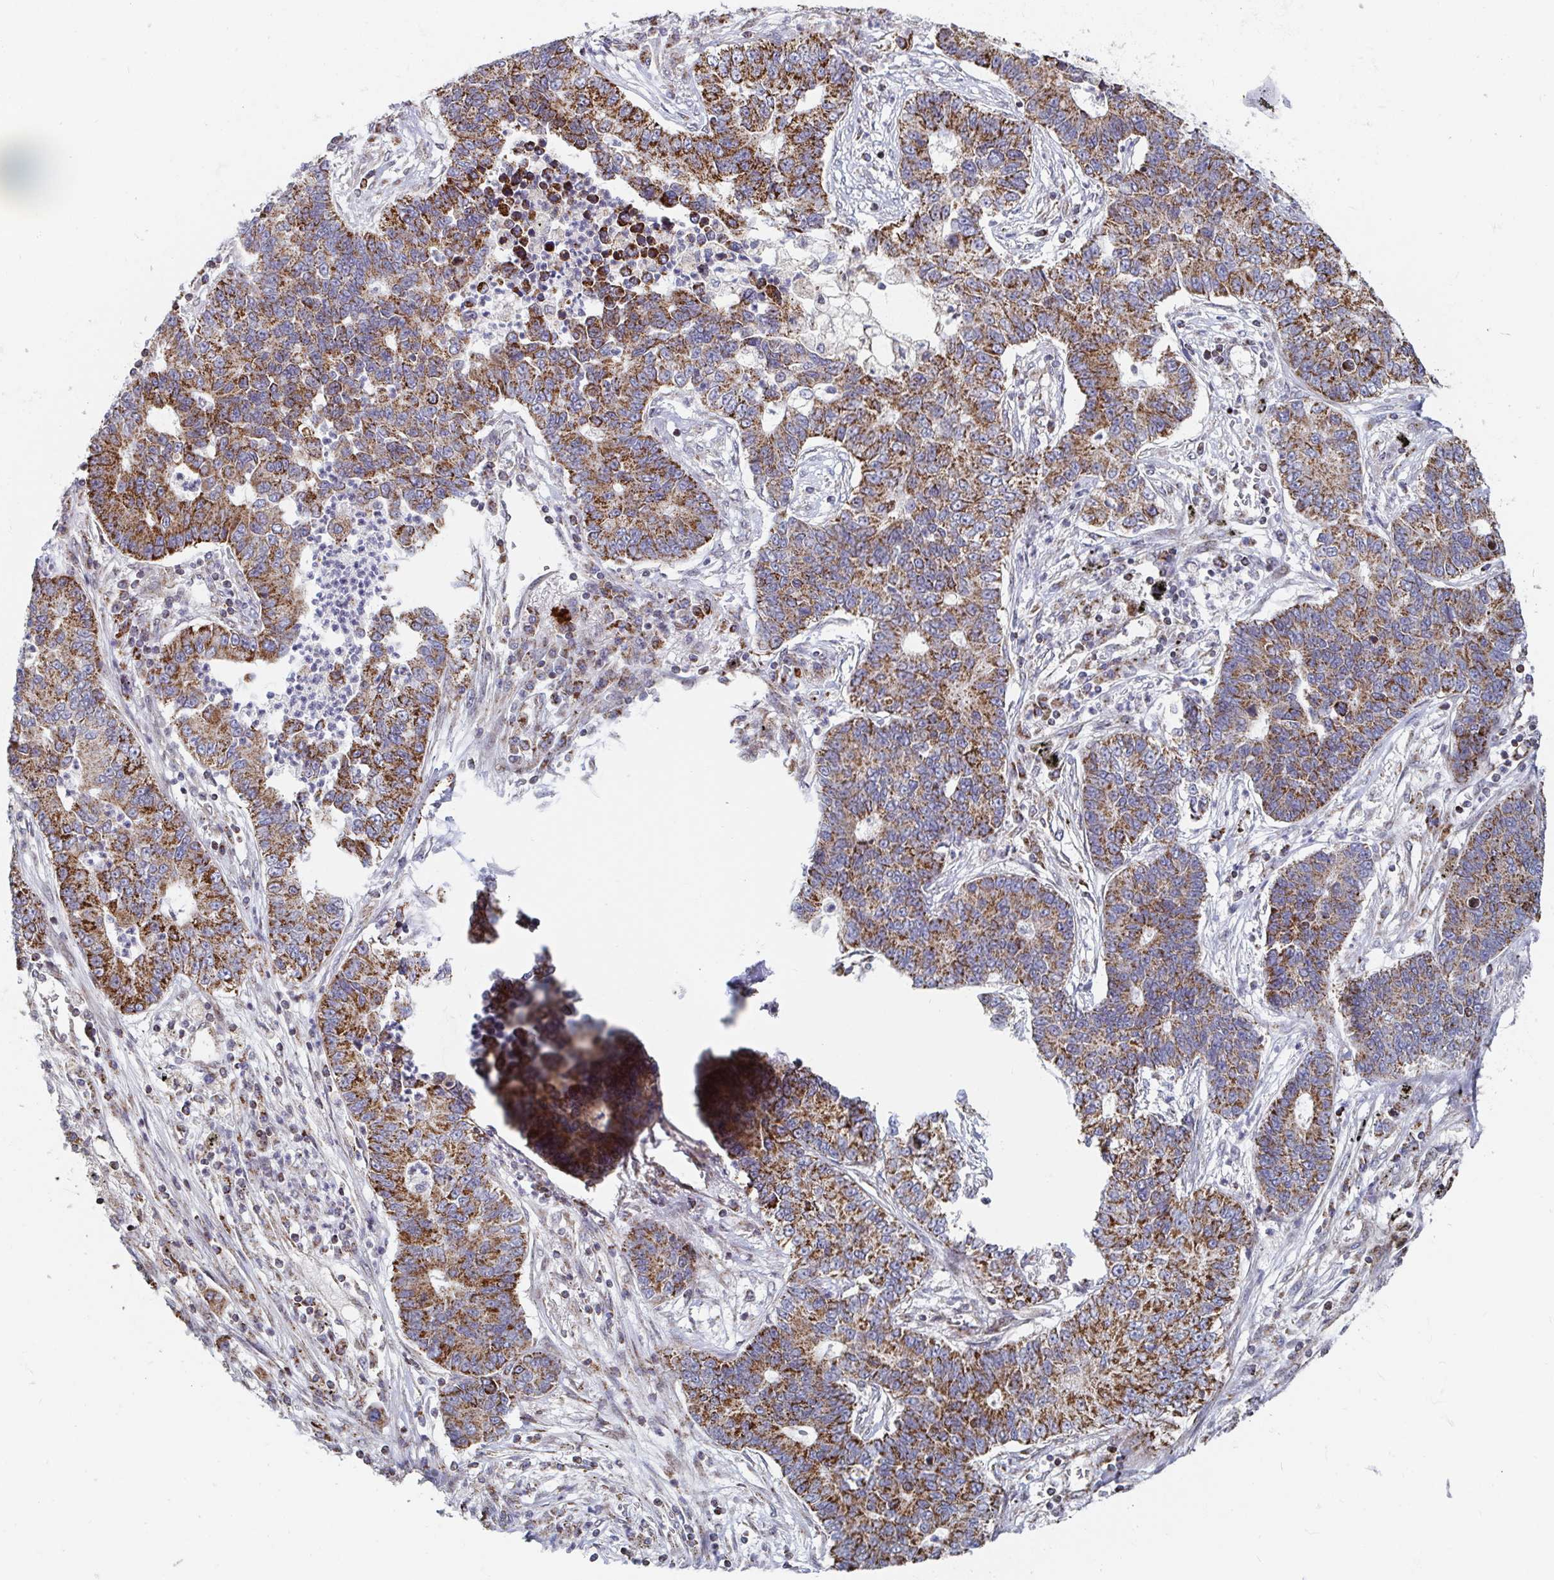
{"staining": {"intensity": "moderate", "quantity": ">75%", "location": "cytoplasmic/membranous"}, "tissue": "lung cancer", "cell_type": "Tumor cells", "image_type": "cancer", "snomed": [{"axis": "morphology", "description": "Adenocarcinoma, NOS"}, {"axis": "topography", "description": "Lung"}], "caption": "Lung cancer (adenocarcinoma) tissue reveals moderate cytoplasmic/membranous expression in approximately >75% of tumor cells", "gene": "STARD8", "patient": {"sex": "female", "age": 57}}